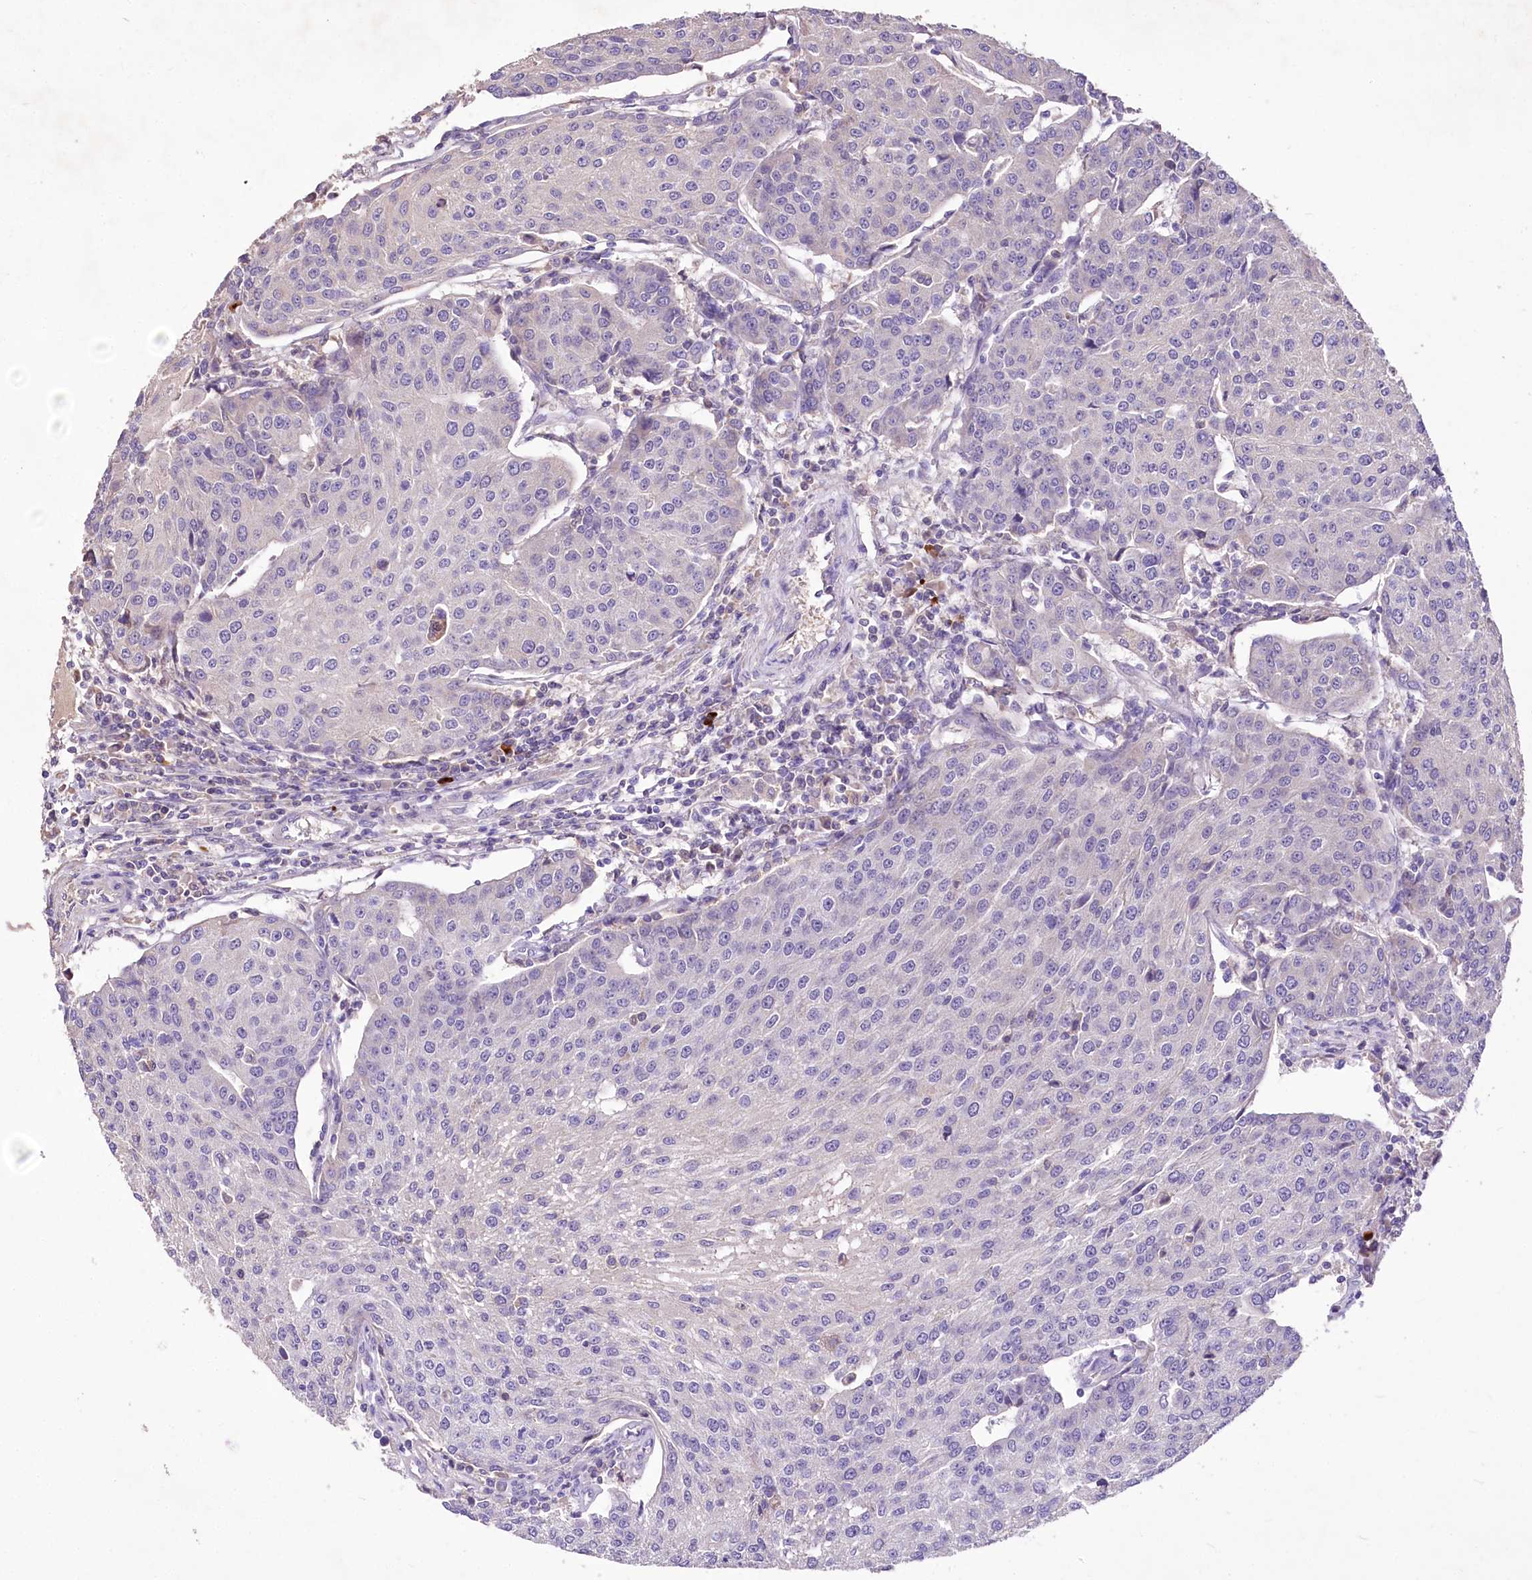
{"staining": {"intensity": "negative", "quantity": "none", "location": "none"}, "tissue": "urothelial cancer", "cell_type": "Tumor cells", "image_type": "cancer", "snomed": [{"axis": "morphology", "description": "Urothelial carcinoma, High grade"}, {"axis": "topography", "description": "Urinary bladder"}], "caption": "Immunohistochemistry histopathology image of neoplastic tissue: human urothelial cancer stained with DAB displays no significant protein expression in tumor cells.", "gene": "PCYOX1L", "patient": {"sex": "female", "age": 85}}